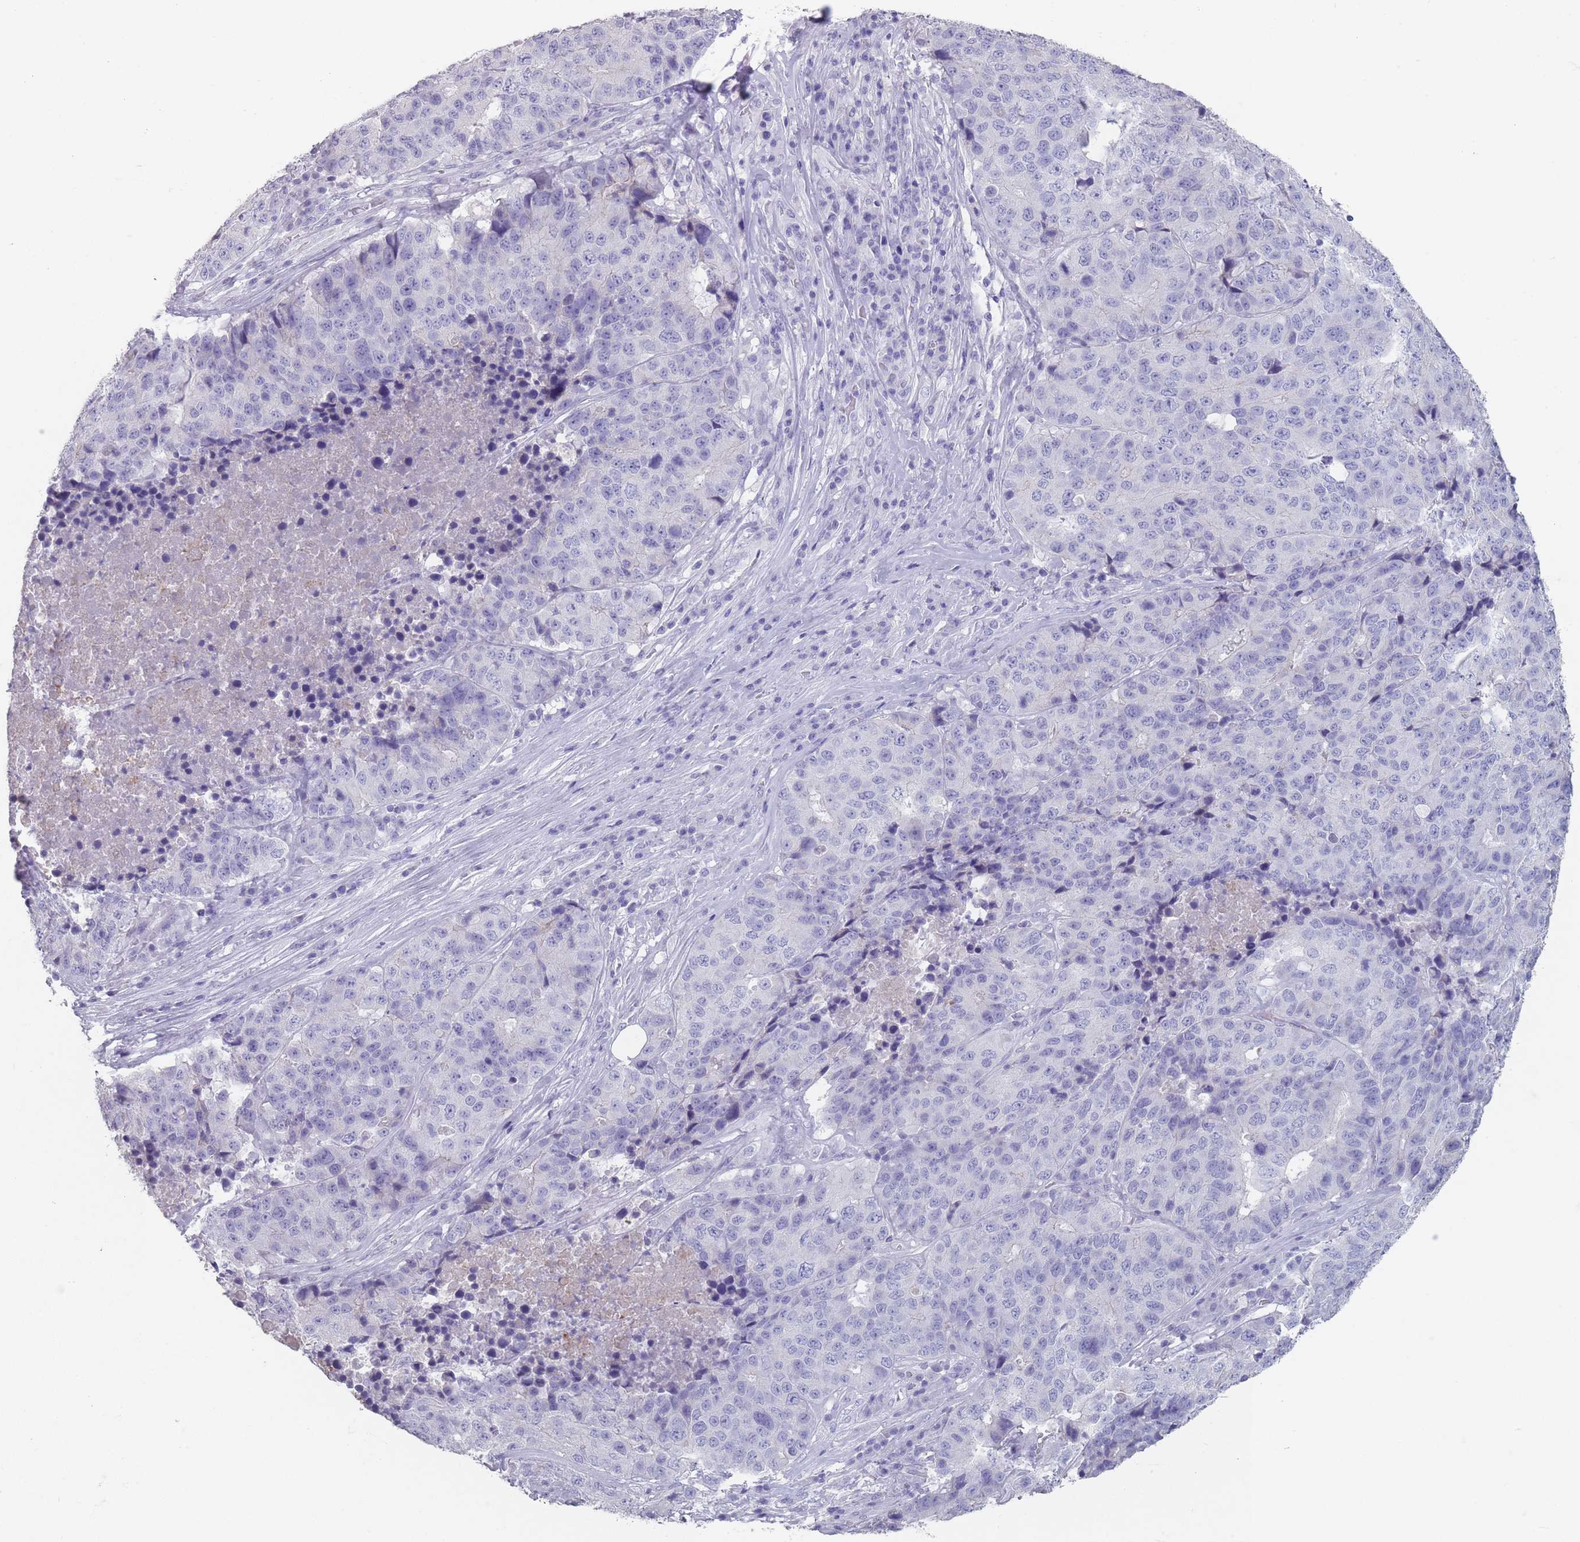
{"staining": {"intensity": "negative", "quantity": "none", "location": "none"}, "tissue": "stomach cancer", "cell_type": "Tumor cells", "image_type": "cancer", "snomed": [{"axis": "morphology", "description": "Adenocarcinoma, NOS"}, {"axis": "topography", "description": "Stomach"}], "caption": "Tumor cells are negative for protein expression in human adenocarcinoma (stomach).", "gene": "RHBG", "patient": {"sex": "male", "age": 71}}